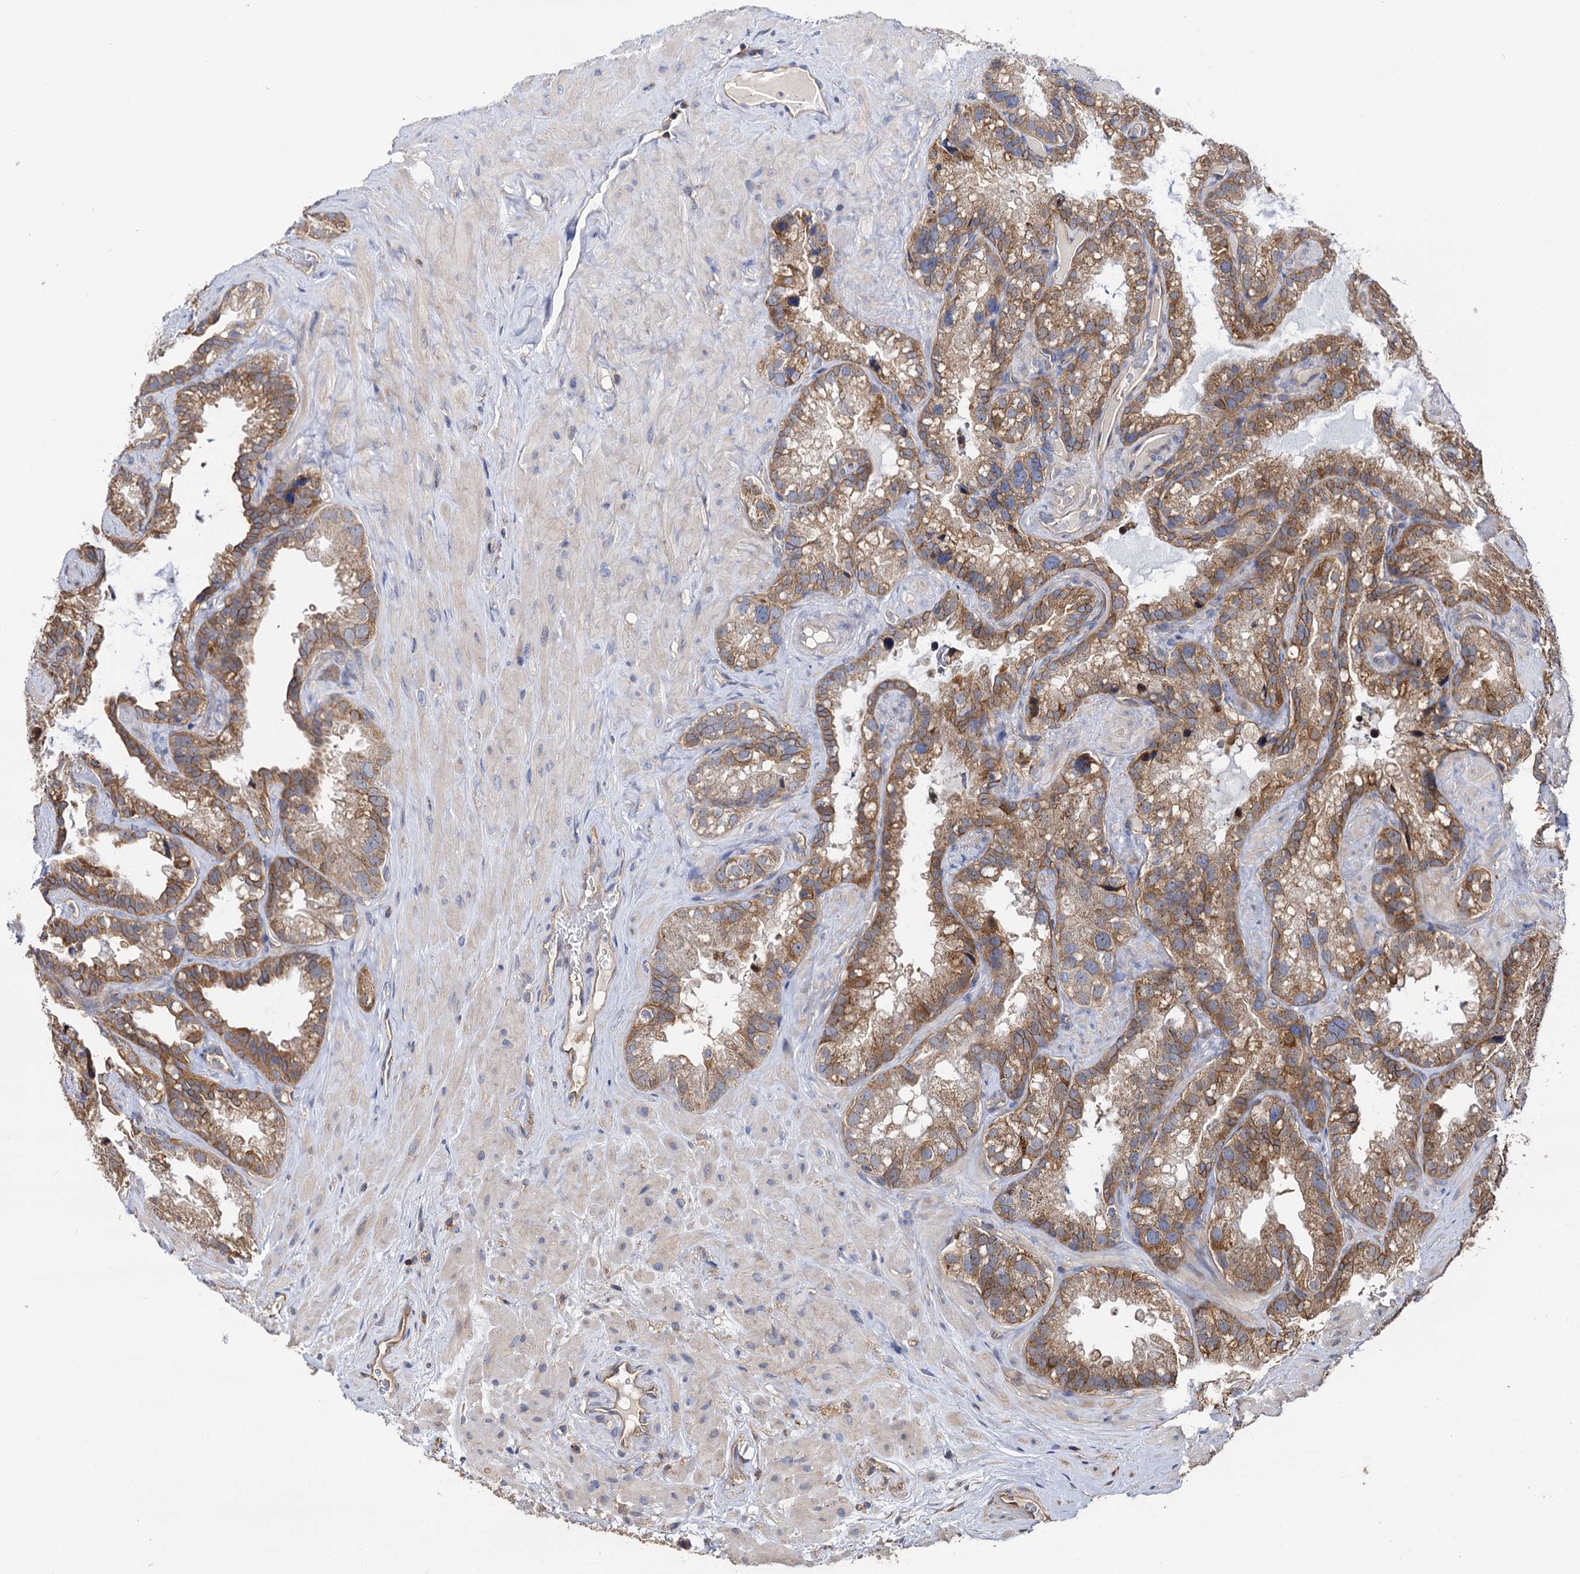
{"staining": {"intensity": "moderate", "quantity": ">75%", "location": "cytoplasmic/membranous"}, "tissue": "seminal vesicle", "cell_type": "Glandular cells", "image_type": "normal", "snomed": [{"axis": "morphology", "description": "Normal tissue, NOS"}, {"axis": "topography", "description": "Prostate"}, {"axis": "topography", "description": "Seminal veicle"}], "caption": "Human seminal vesicle stained with a protein marker shows moderate staining in glandular cells.", "gene": "IDI1", "patient": {"sex": "male", "age": 68}}